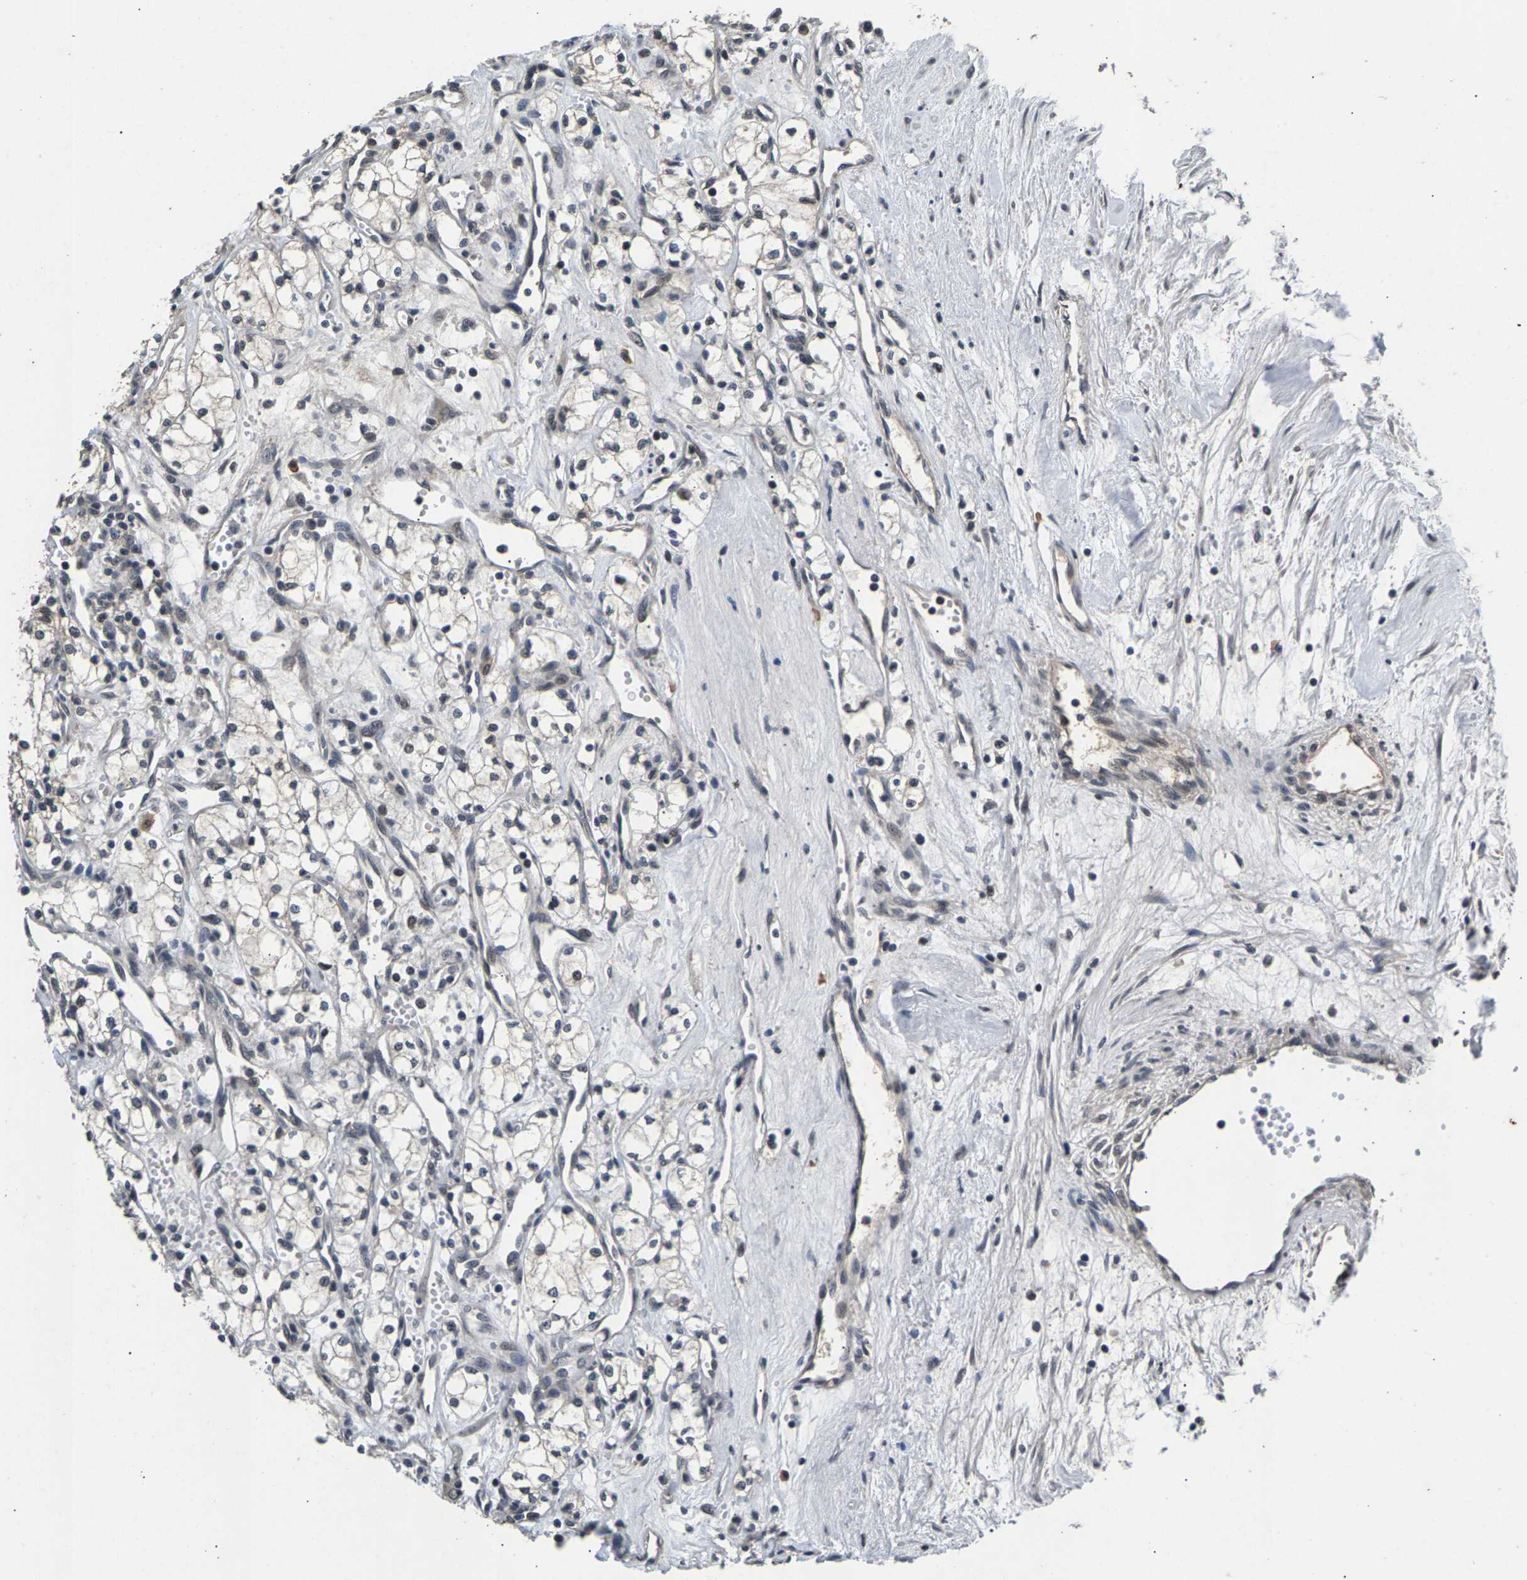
{"staining": {"intensity": "negative", "quantity": "none", "location": "none"}, "tissue": "renal cancer", "cell_type": "Tumor cells", "image_type": "cancer", "snomed": [{"axis": "morphology", "description": "Adenocarcinoma, NOS"}, {"axis": "topography", "description": "Kidney"}], "caption": "Protein analysis of renal cancer (adenocarcinoma) shows no significant staining in tumor cells.", "gene": "RBM33", "patient": {"sex": "male", "age": 59}}